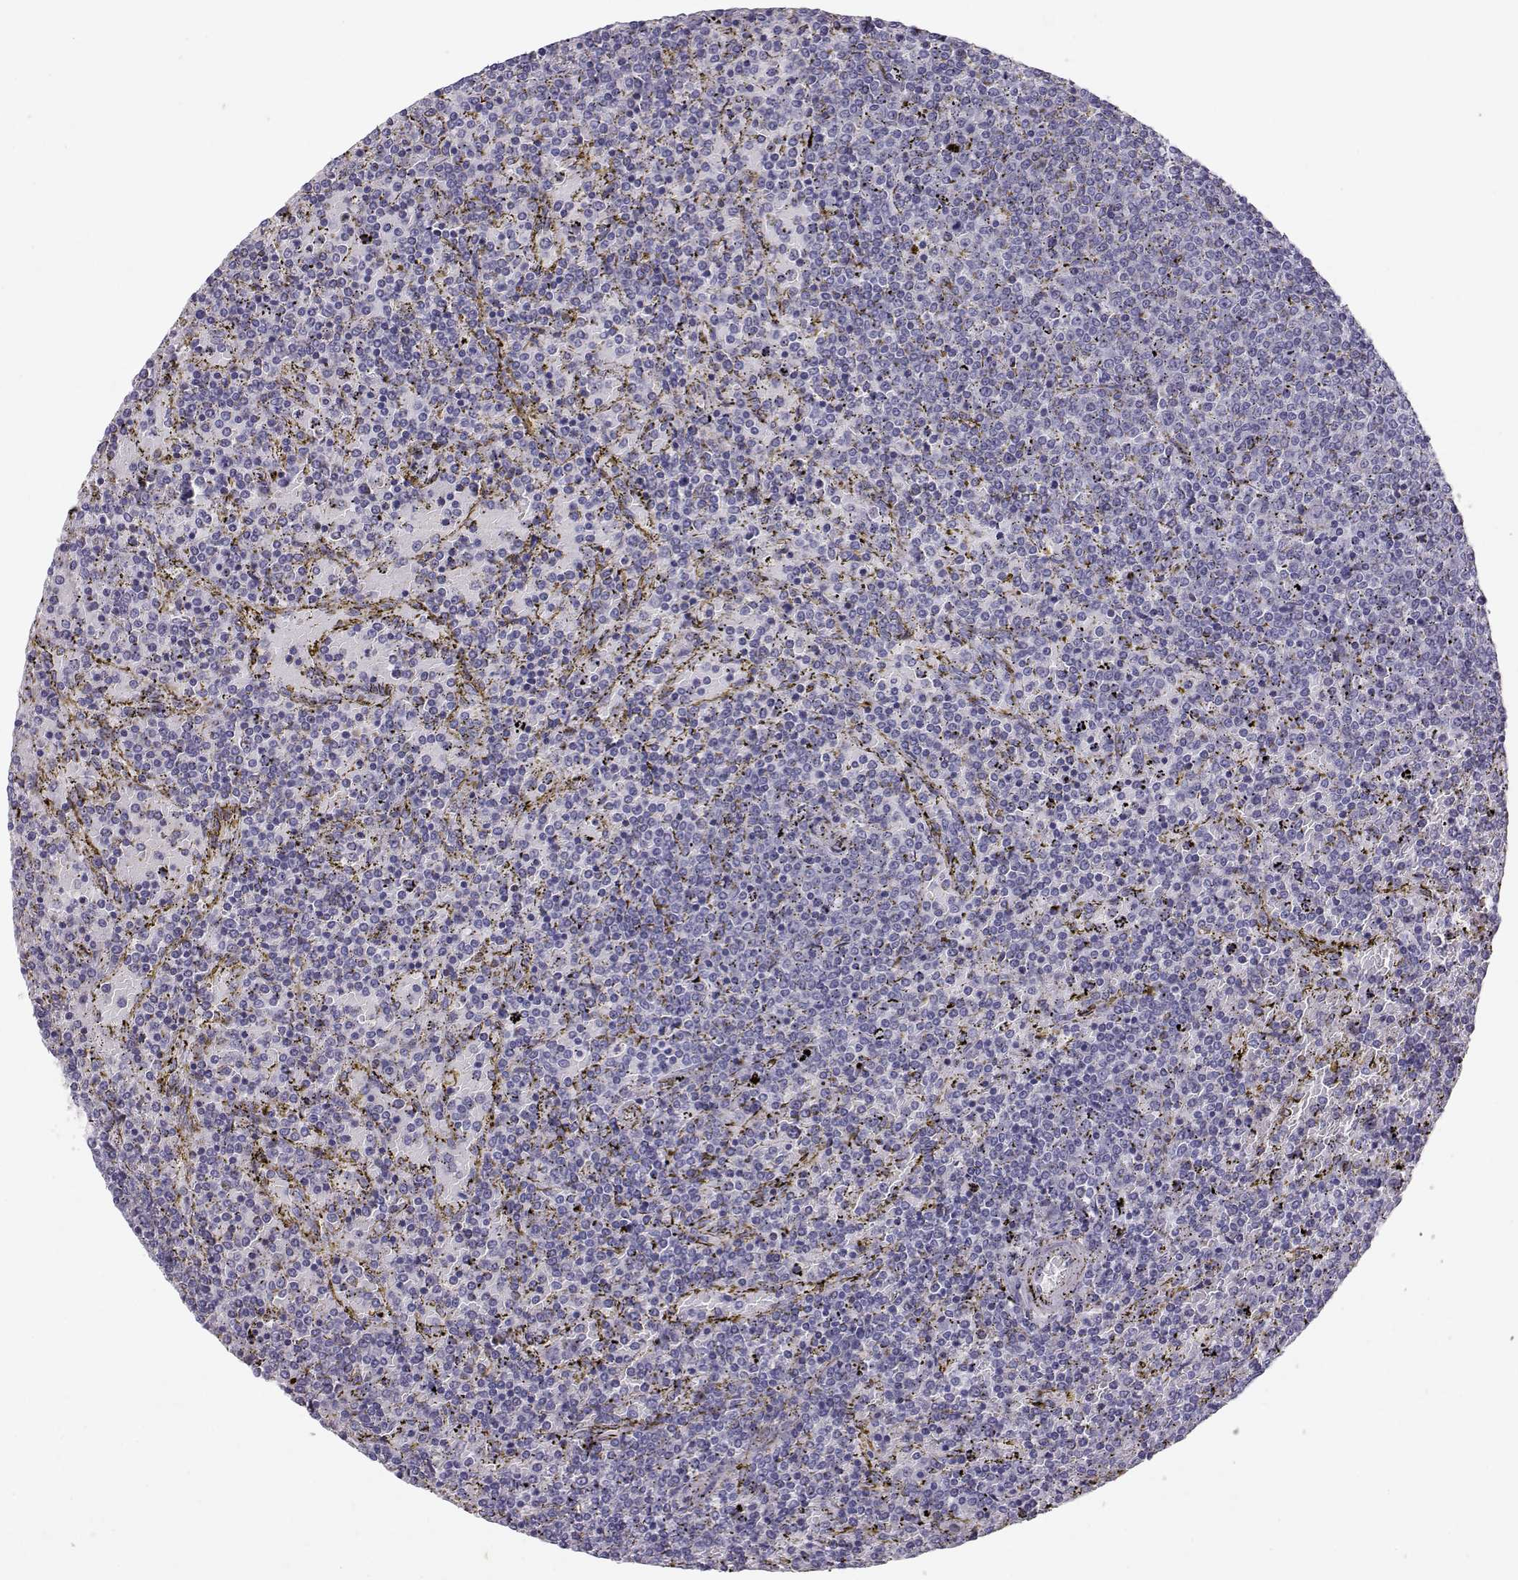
{"staining": {"intensity": "negative", "quantity": "none", "location": "none"}, "tissue": "lymphoma", "cell_type": "Tumor cells", "image_type": "cancer", "snomed": [{"axis": "morphology", "description": "Malignant lymphoma, non-Hodgkin's type, Low grade"}, {"axis": "topography", "description": "Spleen"}], "caption": "The photomicrograph exhibits no significant staining in tumor cells of low-grade malignant lymphoma, non-Hodgkin's type. (Brightfield microscopy of DAB (3,3'-diaminobenzidine) immunohistochemistry (IHC) at high magnification).", "gene": "RD3", "patient": {"sex": "female", "age": 77}}